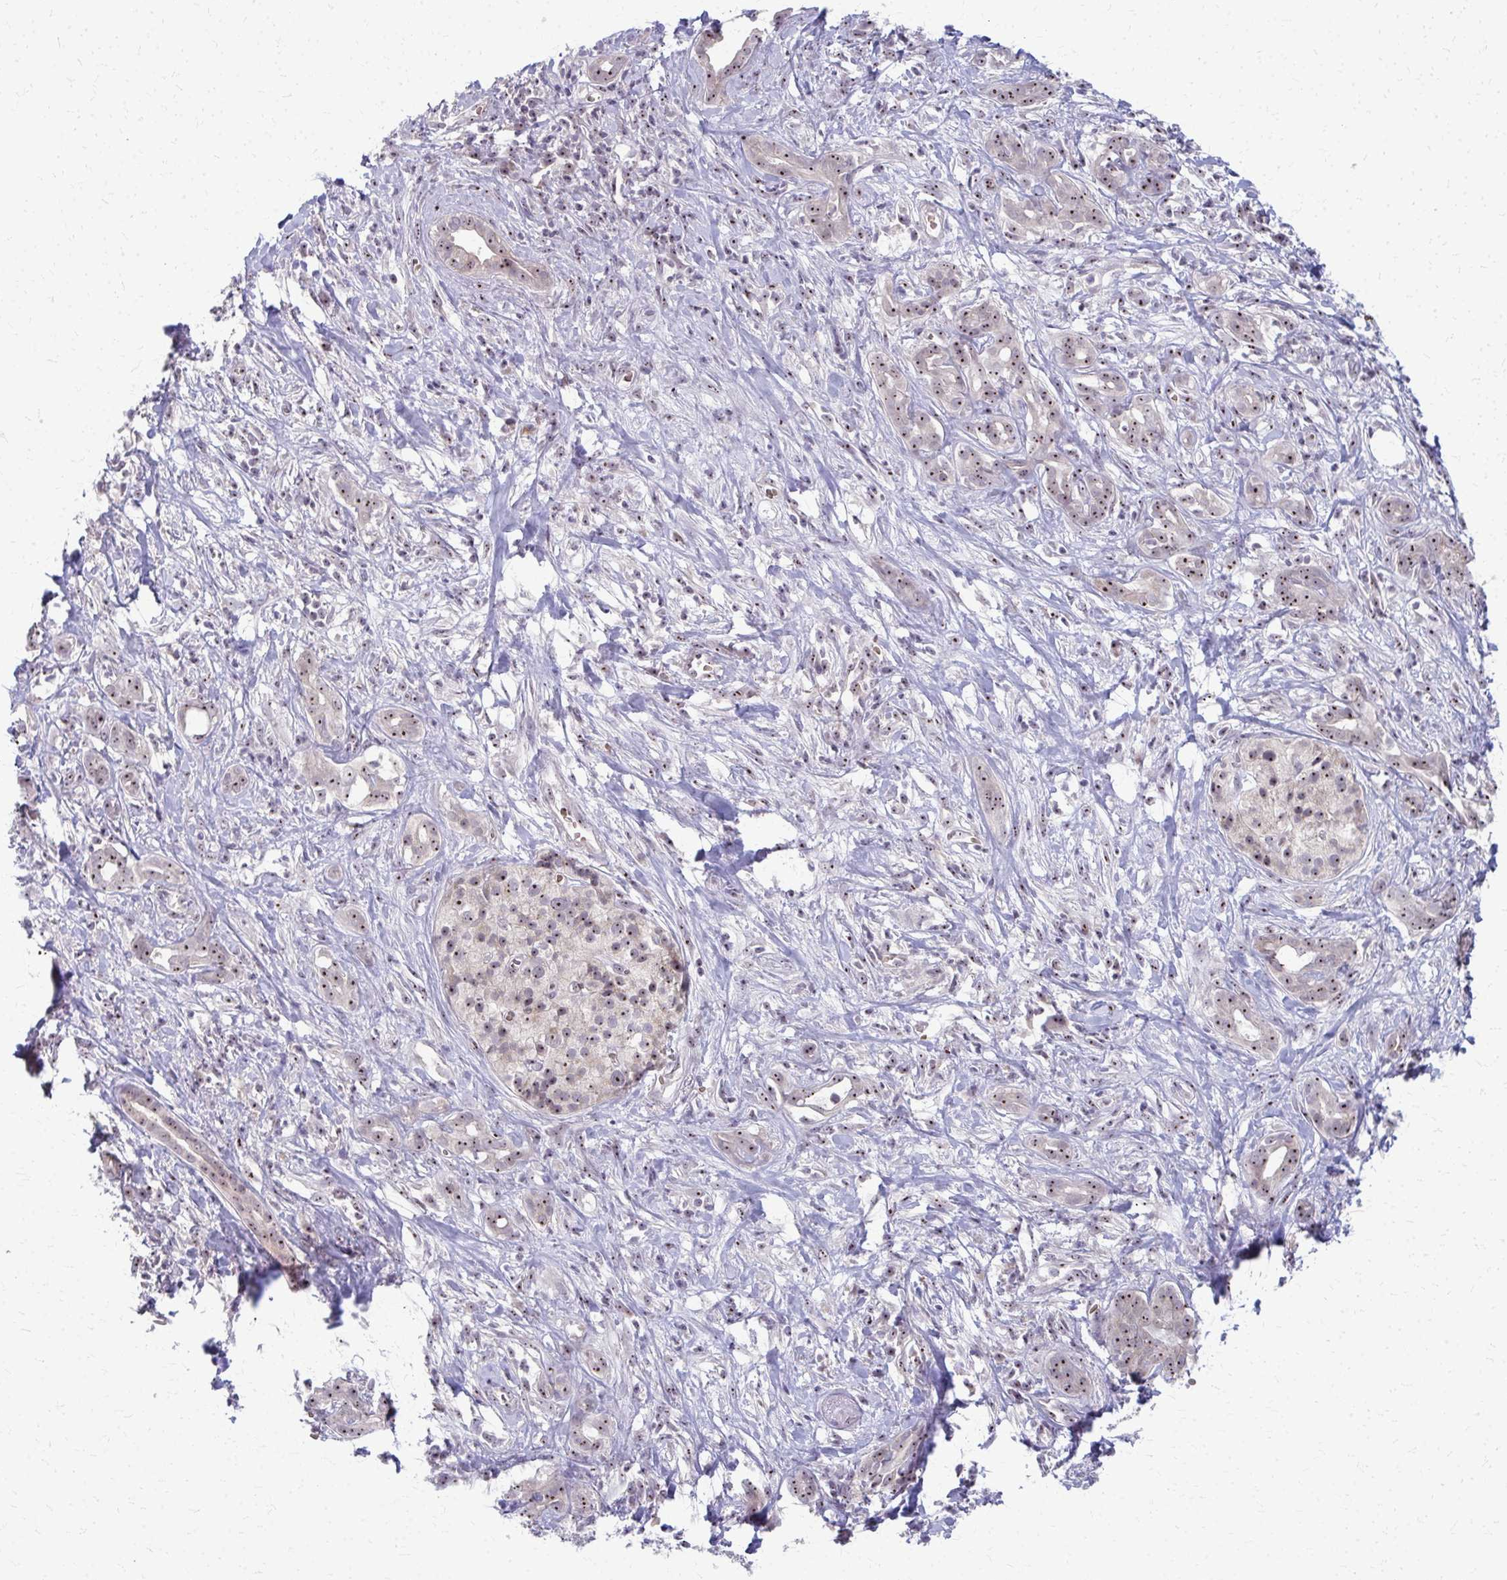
{"staining": {"intensity": "moderate", "quantity": ">75%", "location": "nuclear"}, "tissue": "pancreatic cancer", "cell_type": "Tumor cells", "image_type": "cancer", "snomed": [{"axis": "morphology", "description": "Adenocarcinoma, NOS"}, {"axis": "topography", "description": "Pancreas"}], "caption": "A high-resolution micrograph shows immunohistochemistry staining of pancreatic cancer (adenocarcinoma), which reveals moderate nuclear expression in approximately >75% of tumor cells.", "gene": "NUDT16", "patient": {"sex": "male", "age": 61}}